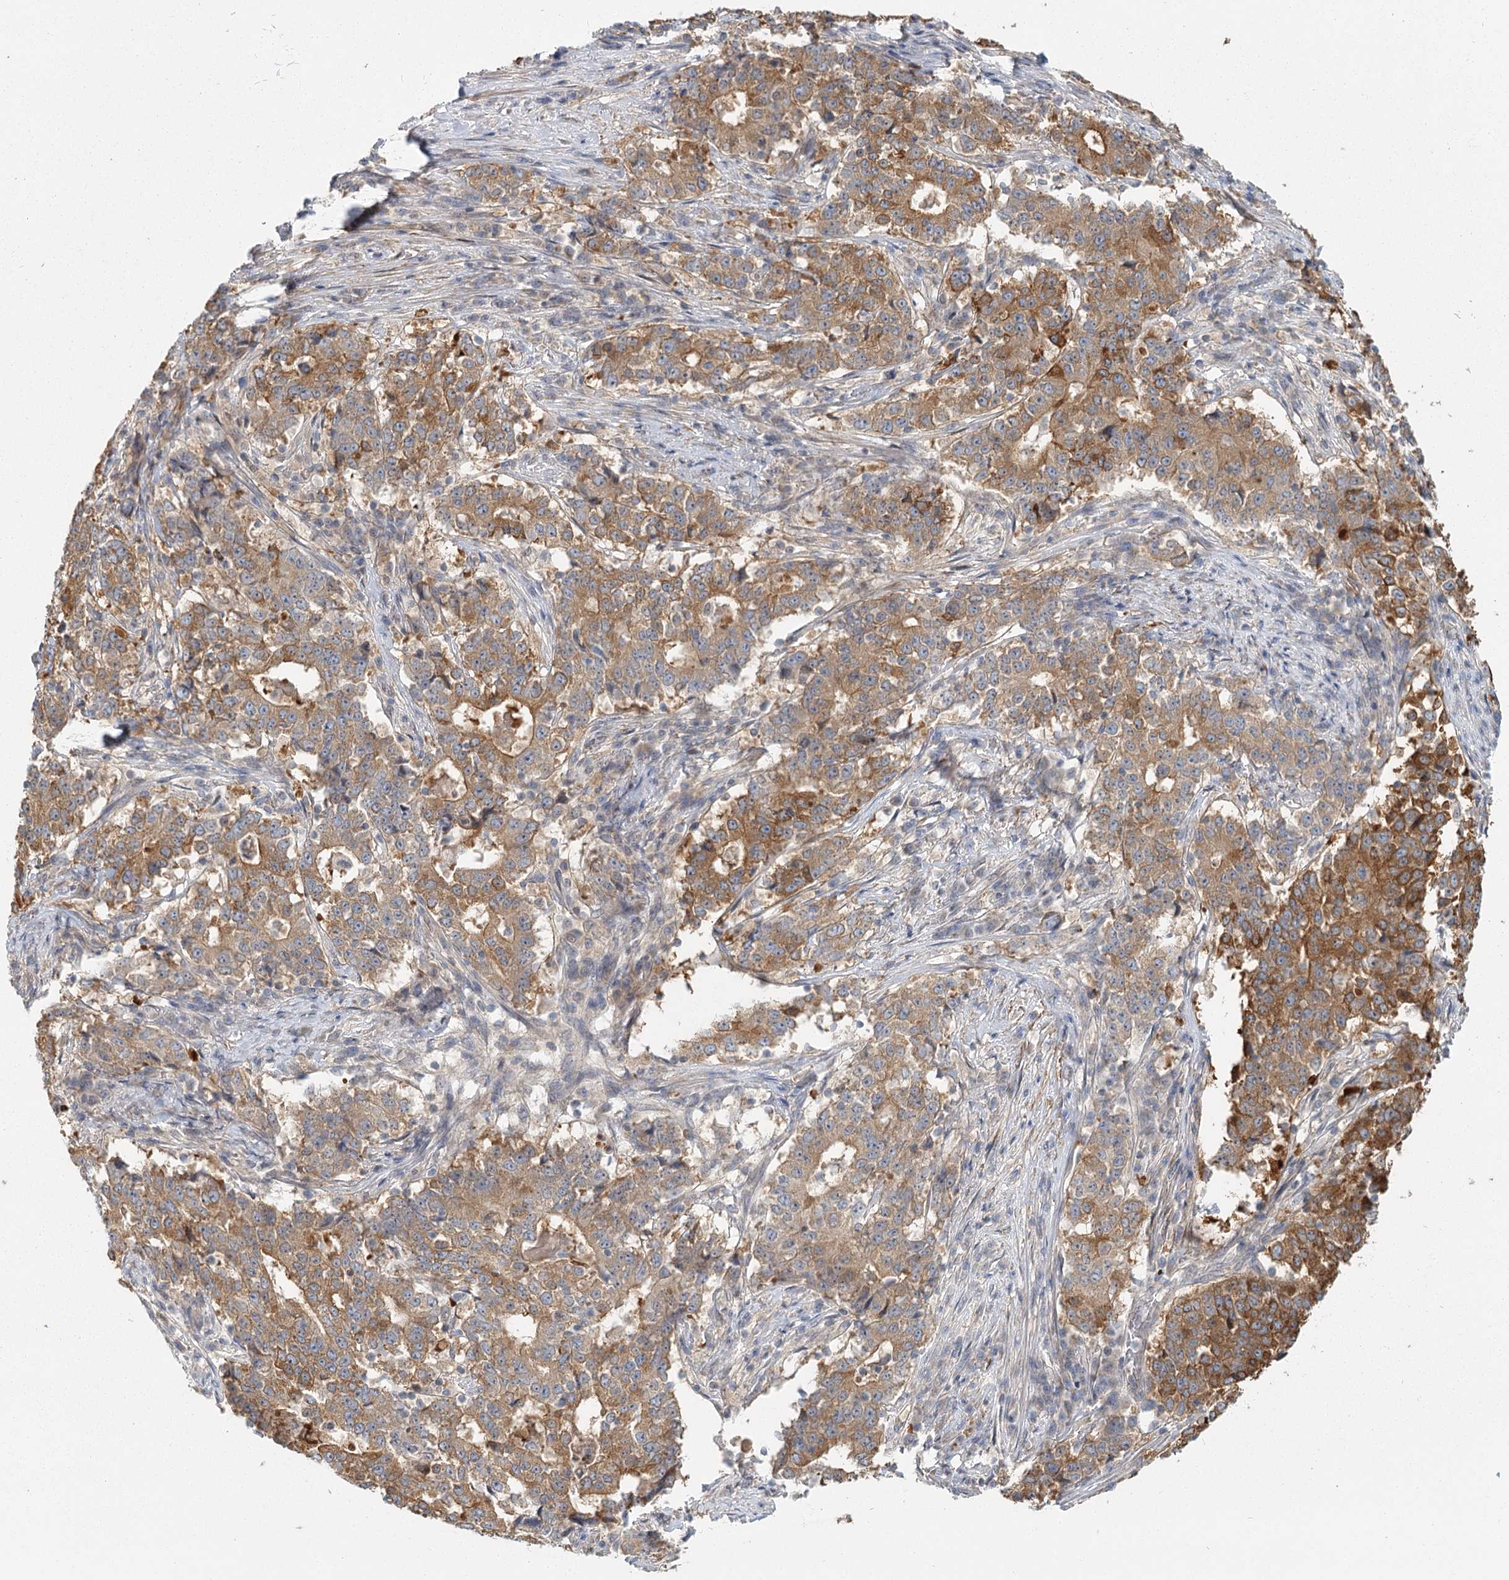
{"staining": {"intensity": "moderate", "quantity": ">75%", "location": "cytoplasmic/membranous"}, "tissue": "stomach cancer", "cell_type": "Tumor cells", "image_type": "cancer", "snomed": [{"axis": "morphology", "description": "Adenocarcinoma, NOS"}, {"axis": "topography", "description": "Stomach"}], "caption": "Human adenocarcinoma (stomach) stained with a protein marker shows moderate staining in tumor cells.", "gene": "USP11", "patient": {"sex": "male", "age": 59}}